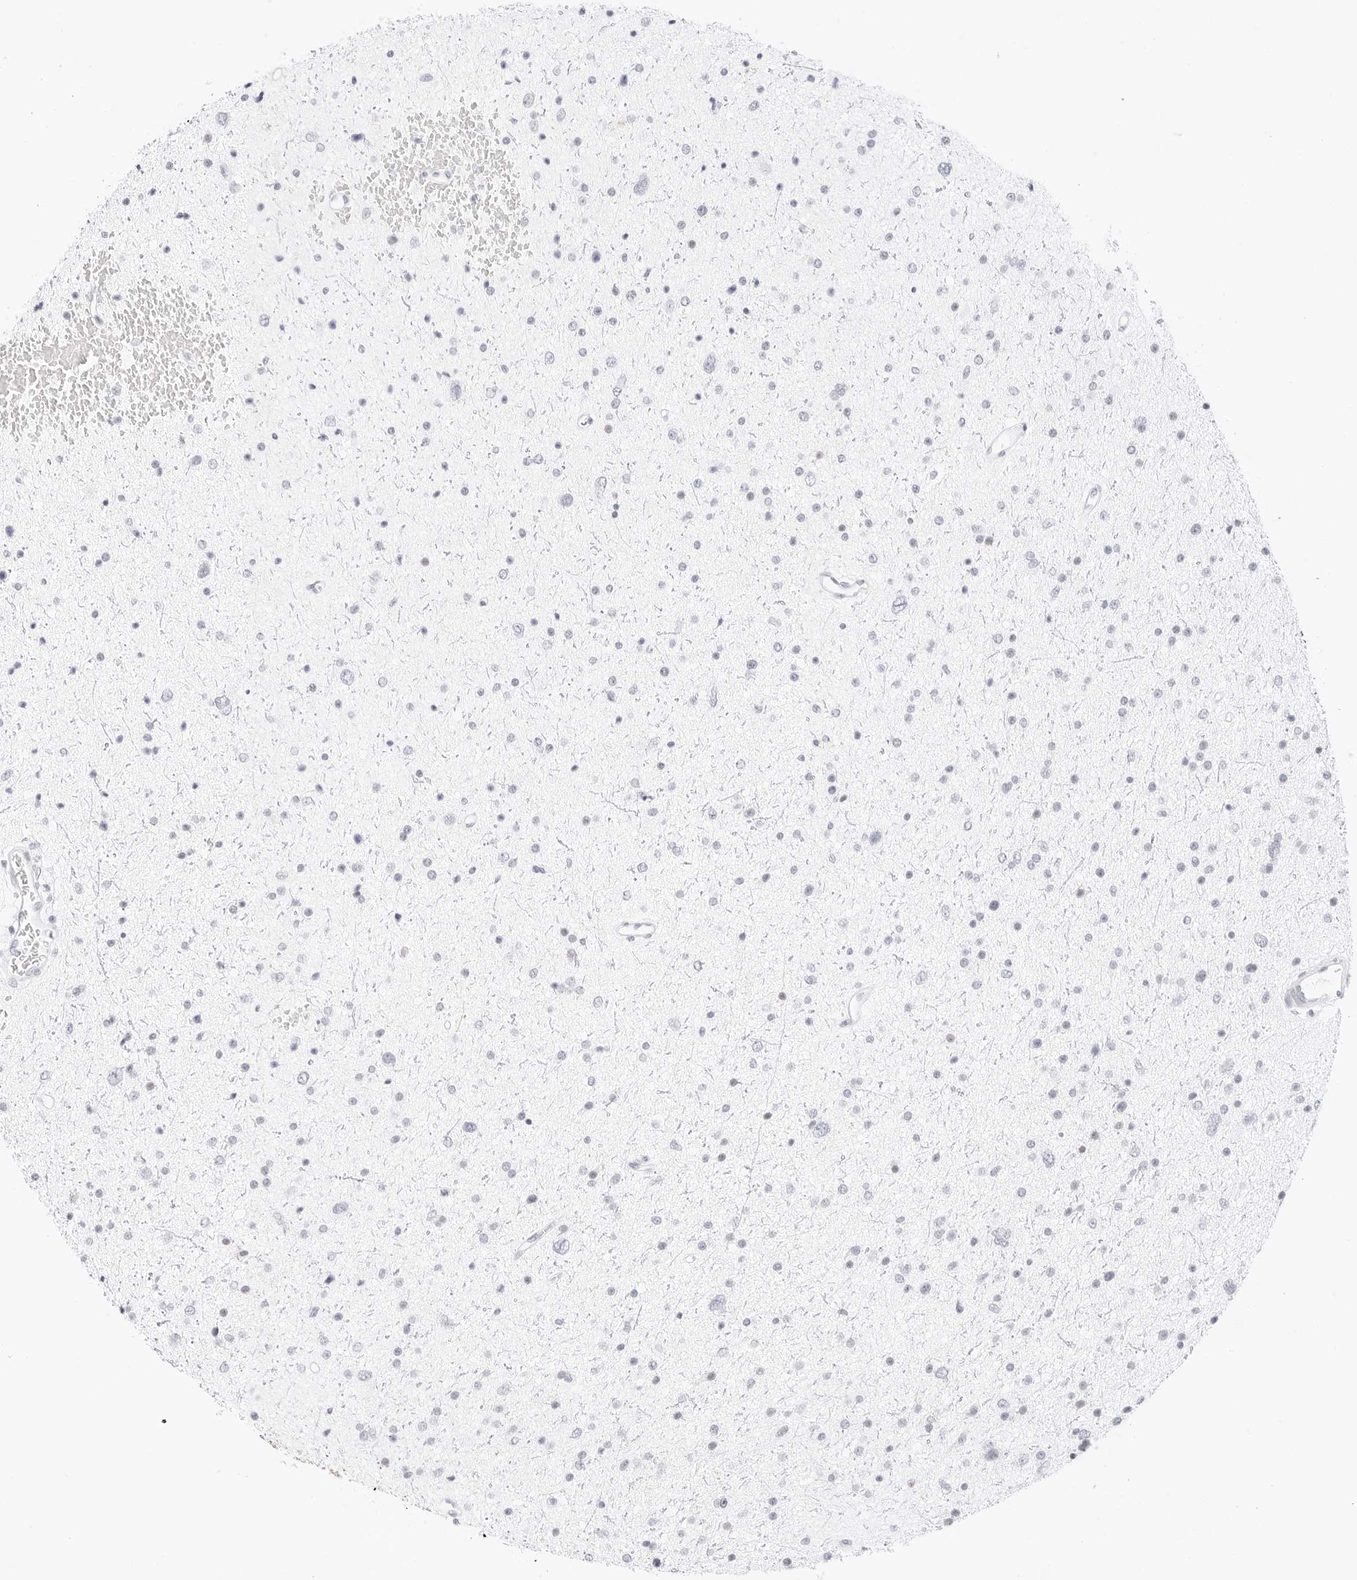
{"staining": {"intensity": "negative", "quantity": "none", "location": "none"}, "tissue": "glioma", "cell_type": "Tumor cells", "image_type": "cancer", "snomed": [{"axis": "morphology", "description": "Glioma, malignant, Low grade"}, {"axis": "topography", "description": "Brain"}], "caption": "Immunohistochemistry (IHC) of malignant glioma (low-grade) demonstrates no positivity in tumor cells. Brightfield microscopy of immunohistochemistry stained with DAB (brown) and hematoxylin (blue), captured at high magnification.", "gene": "CDH1", "patient": {"sex": "female", "age": 37}}